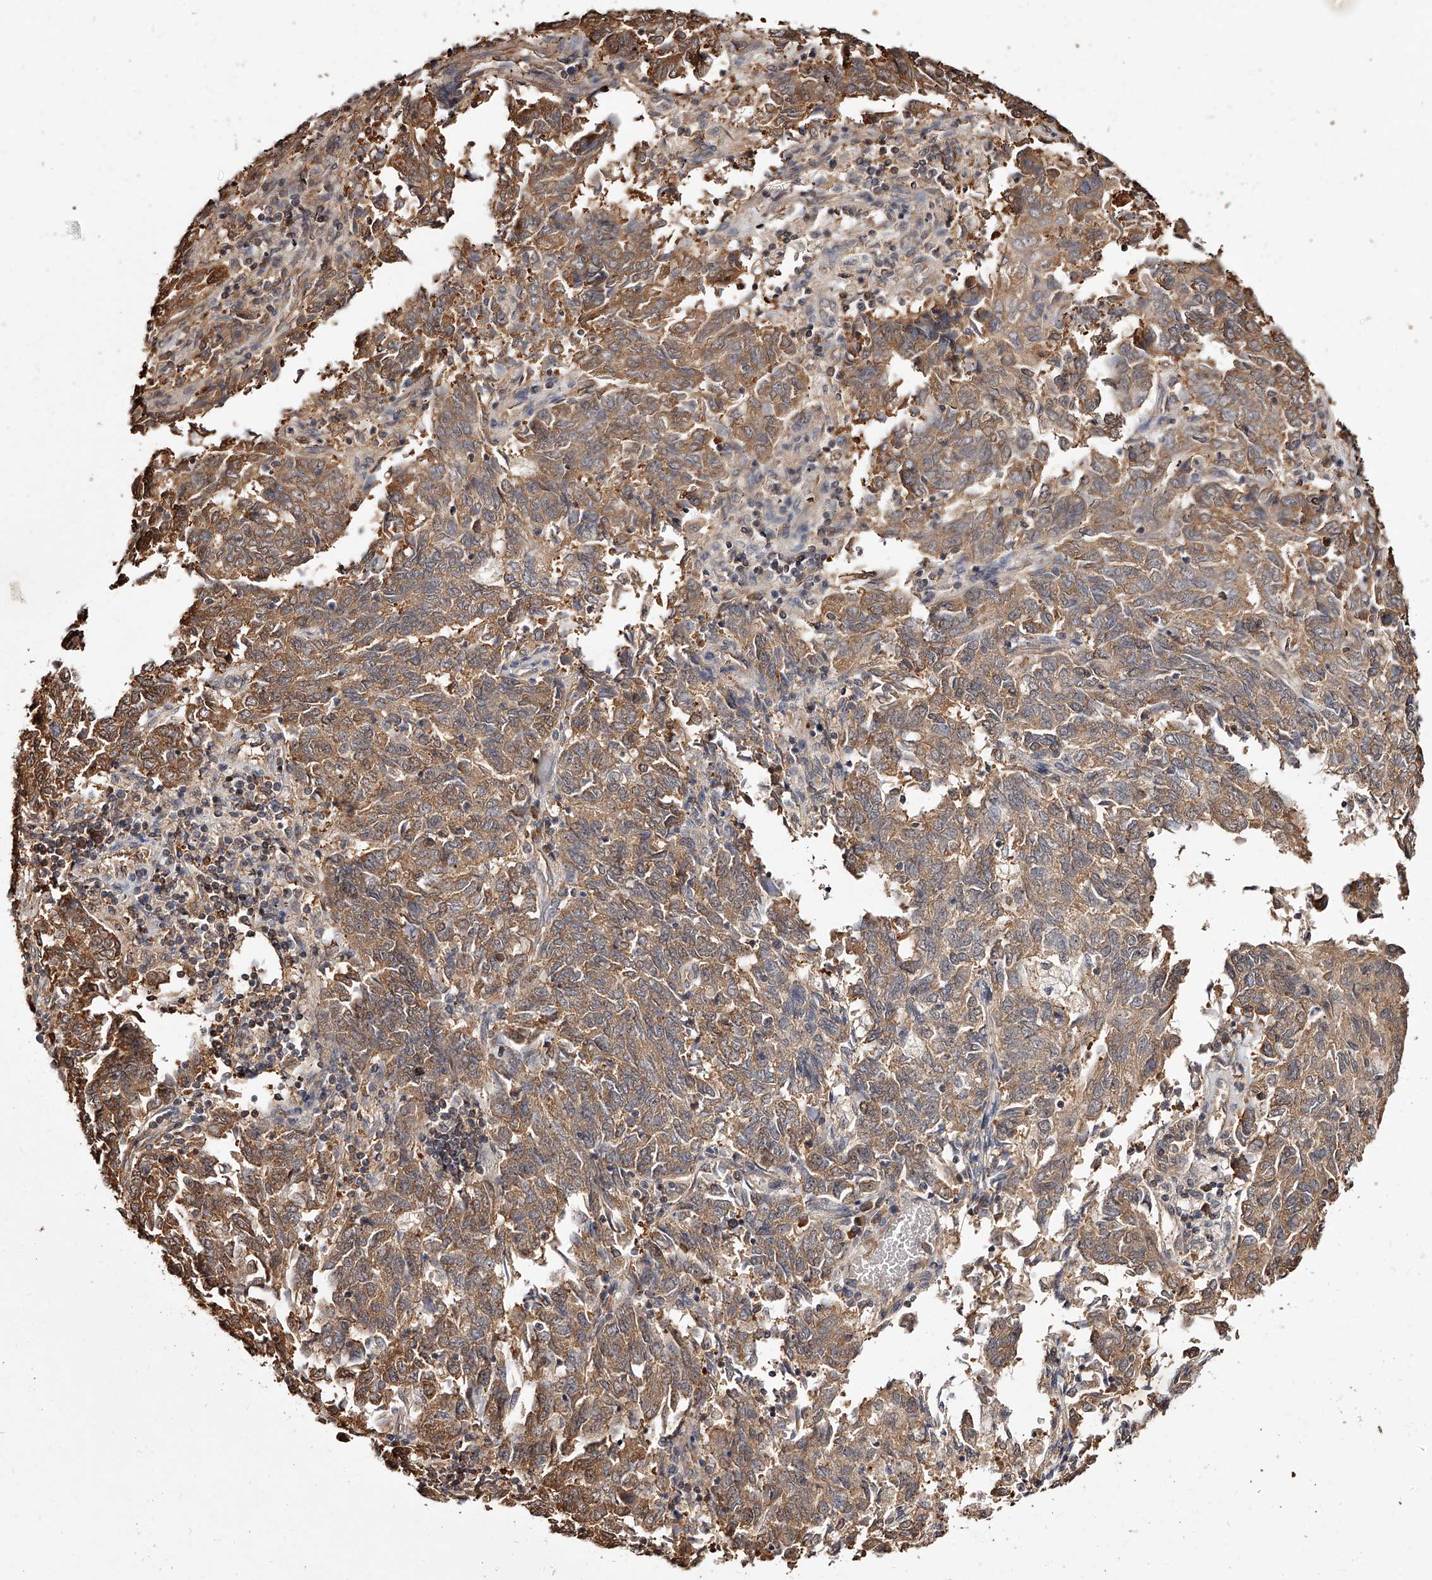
{"staining": {"intensity": "moderate", "quantity": ">75%", "location": "cytoplasmic/membranous"}, "tissue": "endometrial cancer", "cell_type": "Tumor cells", "image_type": "cancer", "snomed": [{"axis": "morphology", "description": "Adenocarcinoma, NOS"}, {"axis": "topography", "description": "Endometrium"}], "caption": "Endometrial adenocarcinoma stained for a protein exhibits moderate cytoplasmic/membranous positivity in tumor cells. (brown staining indicates protein expression, while blue staining denotes nuclei).", "gene": "ZNF582", "patient": {"sex": "female", "age": 80}}